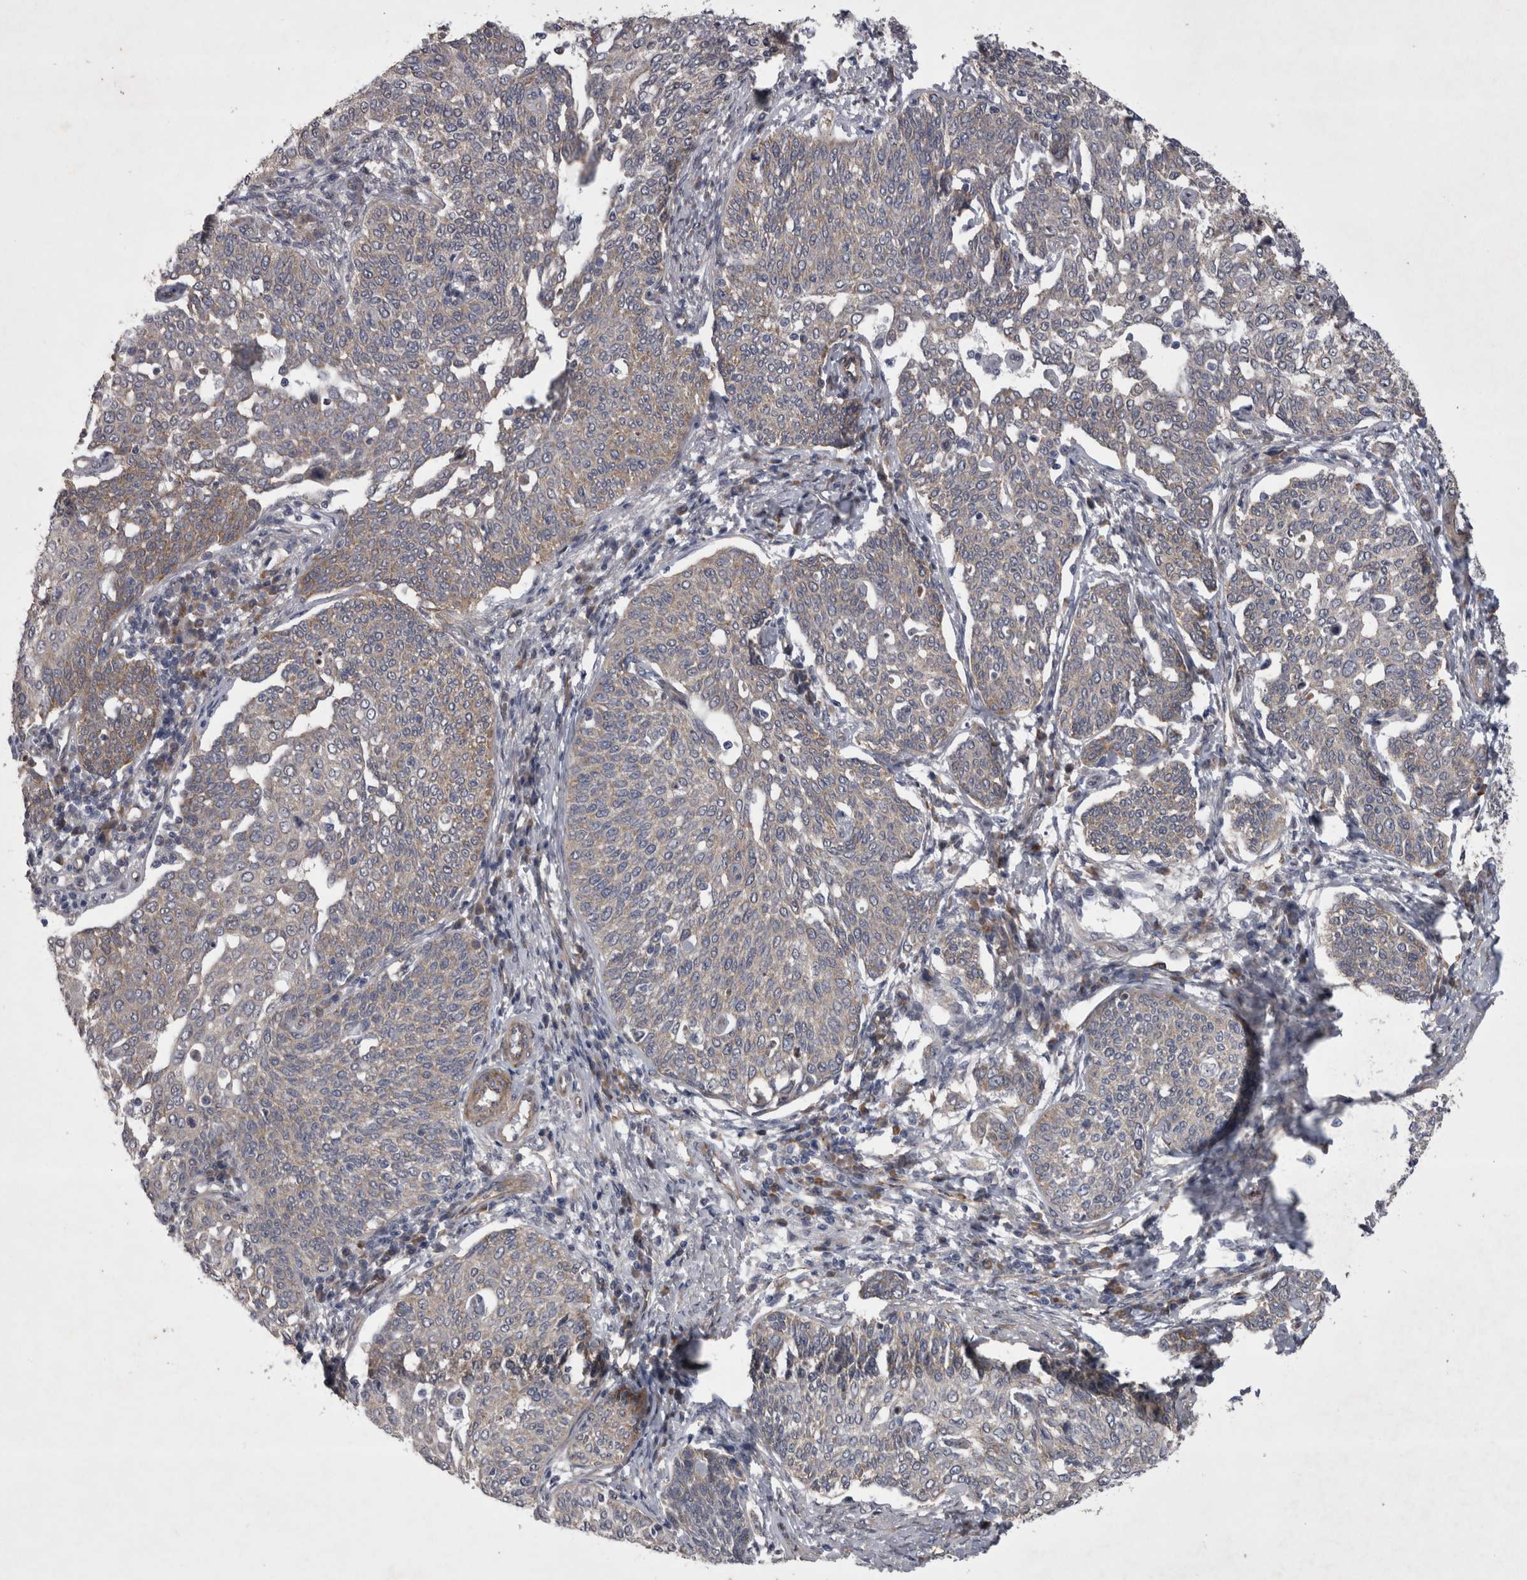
{"staining": {"intensity": "negative", "quantity": "none", "location": "none"}, "tissue": "cervical cancer", "cell_type": "Tumor cells", "image_type": "cancer", "snomed": [{"axis": "morphology", "description": "Squamous cell carcinoma, NOS"}, {"axis": "topography", "description": "Cervix"}], "caption": "A photomicrograph of human cervical cancer (squamous cell carcinoma) is negative for staining in tumor cells.", "gene": "DDX6", "patient": {"sex": "female", "age": 34}}